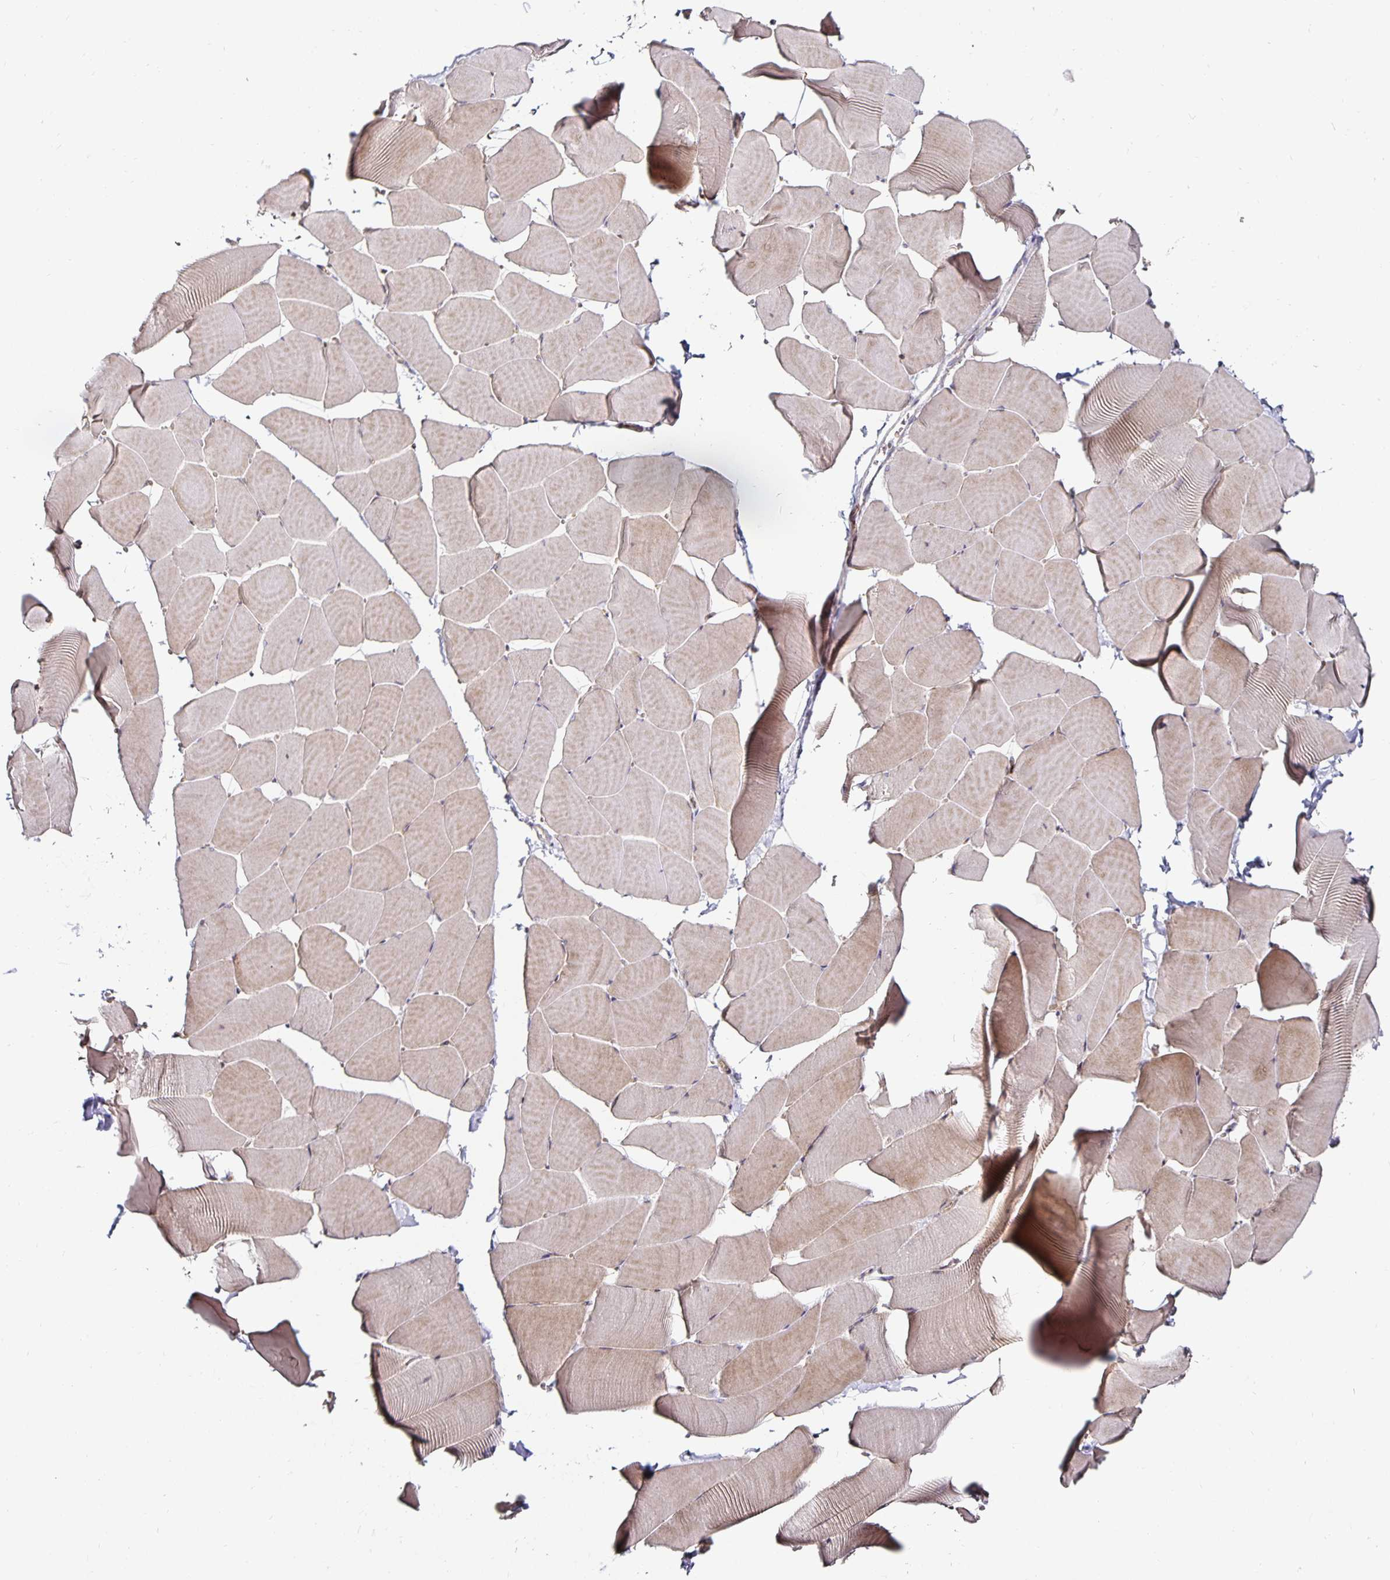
{"staining": {"intensity": "weak", "quantity": "25%-75%", "location": "cytoplasmic/membranous"}, "tissue": "skeletal muscle", "cell_type": "Myocytes", "image_type": "normal", "snomed": [{"axis": "morphology", "description": "Normal tissue, NOS"}, {"axis": "topography", "description": "Skeletal muscle"}], "caption": "Myocytes show low levels of weak cytoplasmic/membranous staining in approximately 25%-75% of cells in unremarkable human skeletal muscle. The protein of interest is shown in brown color, while the nuclei are stained blue.", "gene": "ANLN", "patient": {"sex": "male", "age": 25}}